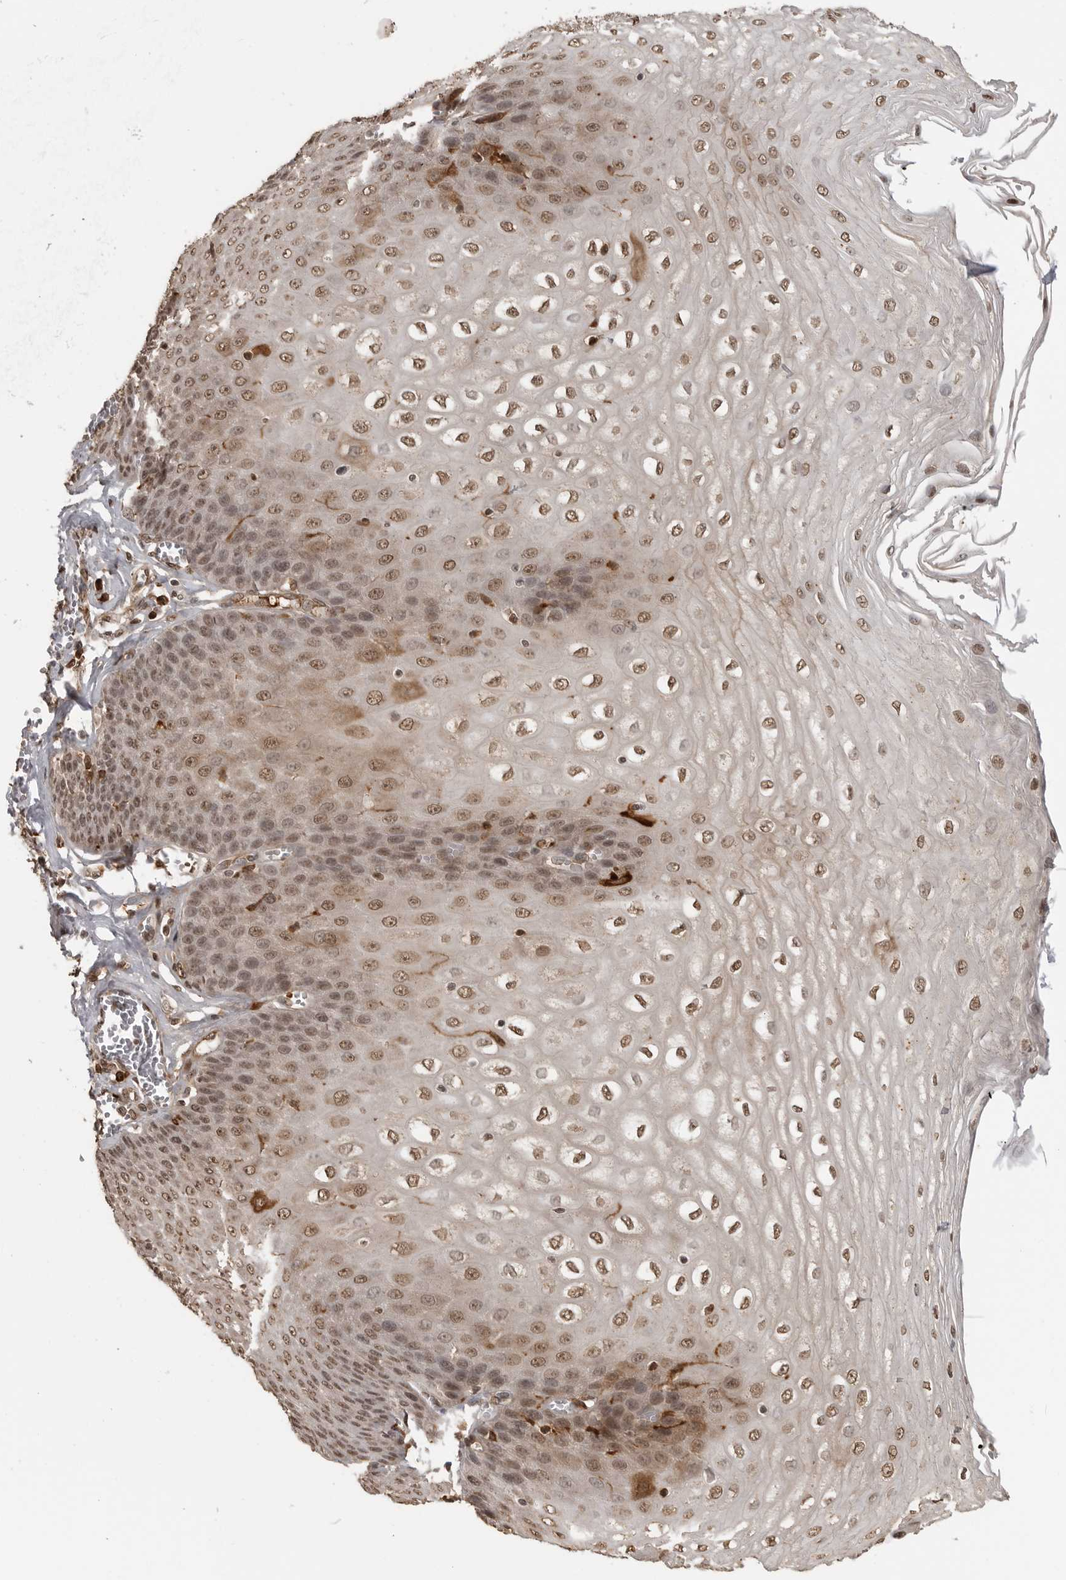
{"staining": {"intensity": "moderate", "quantity": ">75%", "location": "cytoplasmic/membranous,nuclear"}, "tissue": "esophagus", "cell_type": "Squamous epithelial cells", "image_type": "normal", "snomed": [{"axis": "morphology", "description": "Normal tissue, NOS"}, {"axis": "topography", "description": "Esophagus"}], "caption": "Protein expression by immunohistochemistry shows moderate cytoplasmic/membranous,nuclear staining in about >75% of squamous epithelial cells in unremarkable esophagus.", "gene": "CLOCK", "patient": {"sex": "male", "age": 60}}